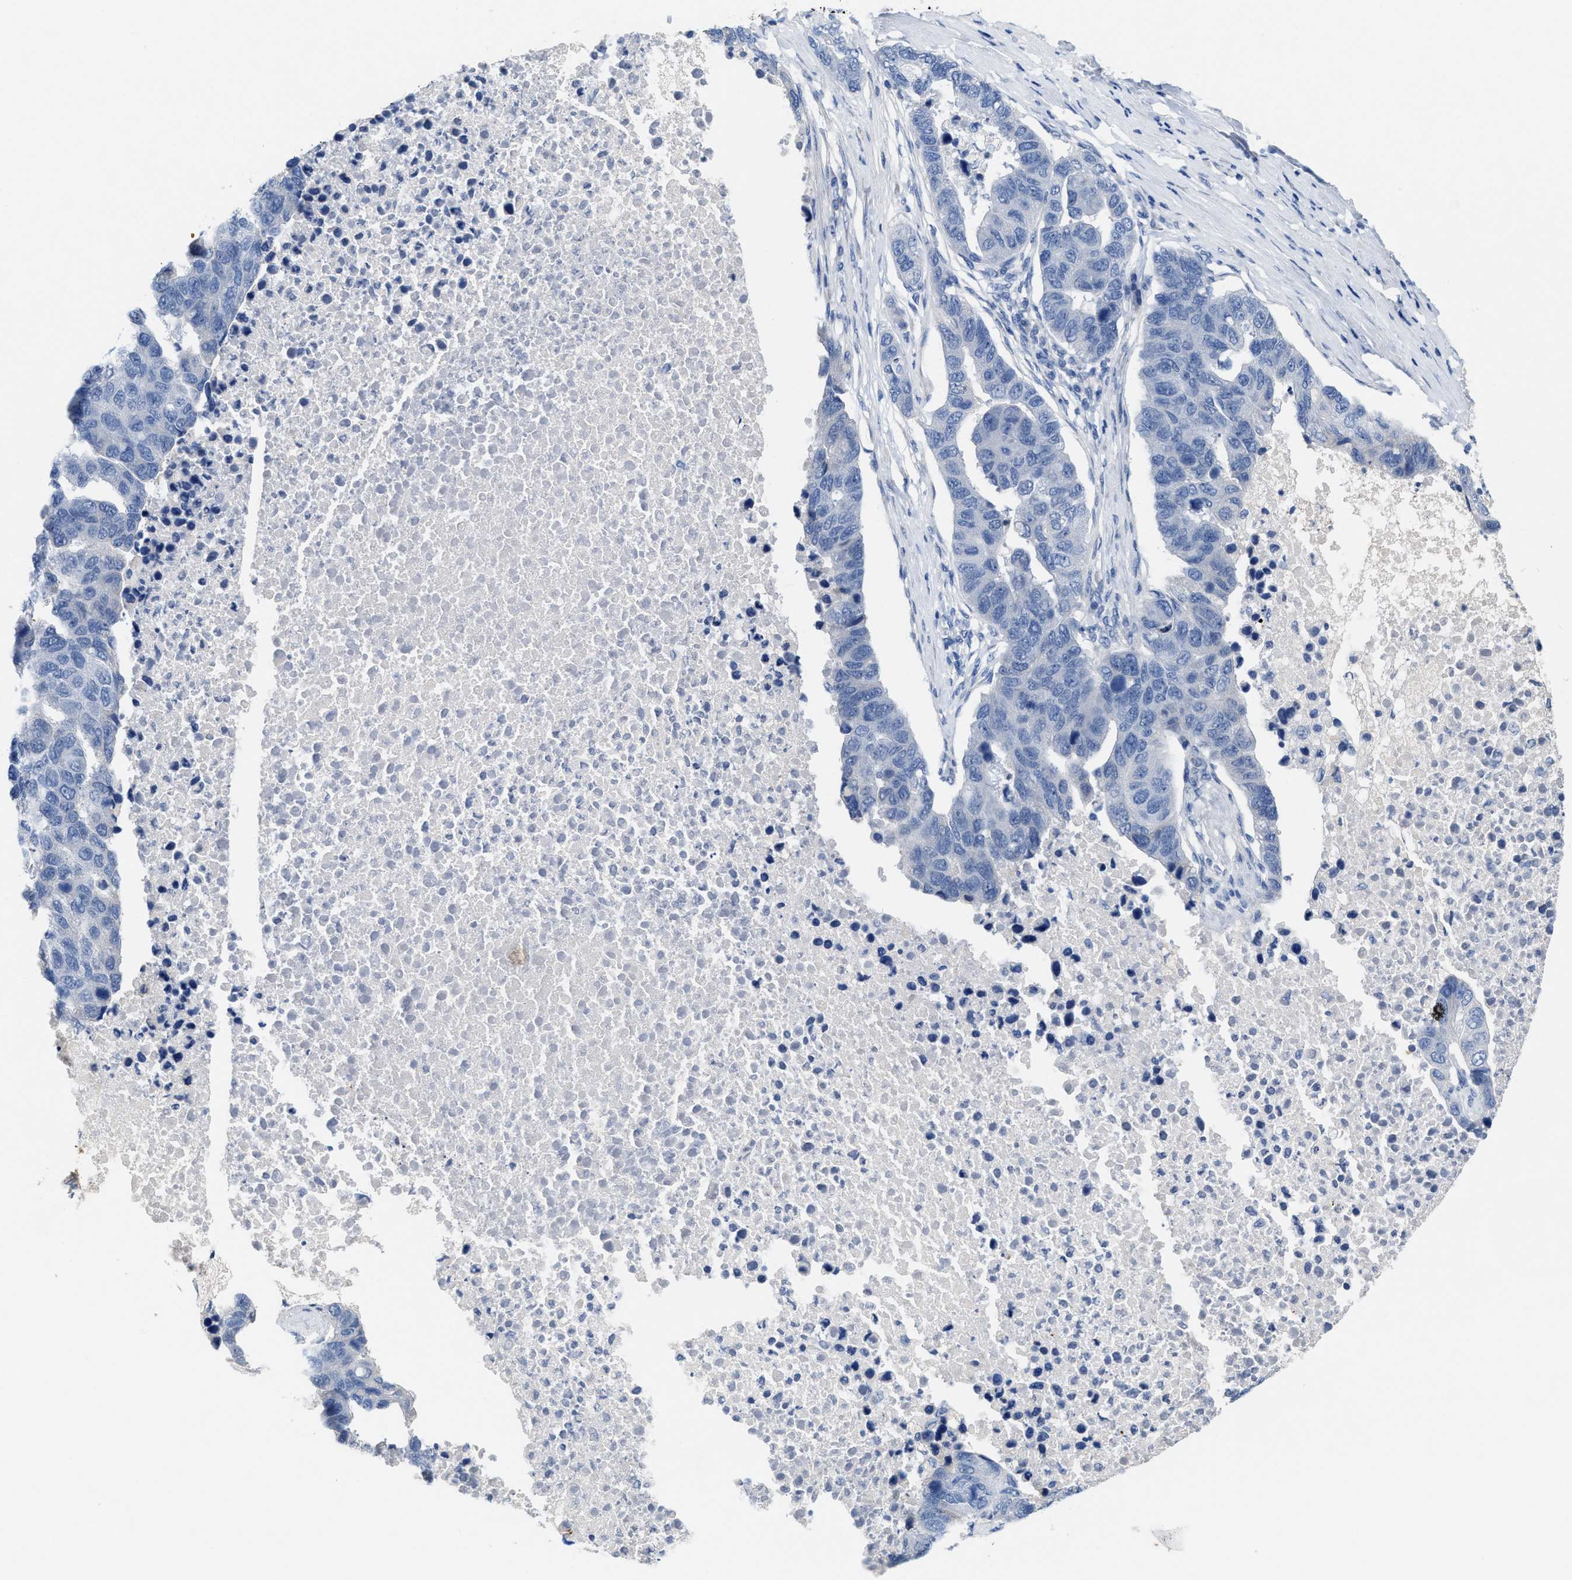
{"staining": {"intensity": "negative", "quantity": "none", "location": "none"}, "tissue": "pancreatic cancer", "cell_type": "Tumor cells", "image_type": "cancer", "snomed": [{"axis": "morphology", "description": "Adenocarcinoma, NOS"}, {"axis": "topography", "description": "Pancreas"}], "caption": "Histopathology image shows no protein staining in tumor cells of pancreatic adenocarcinoma tissue.", "gene": "CPA2", "patient": {"sex": "female", "age": 61}}